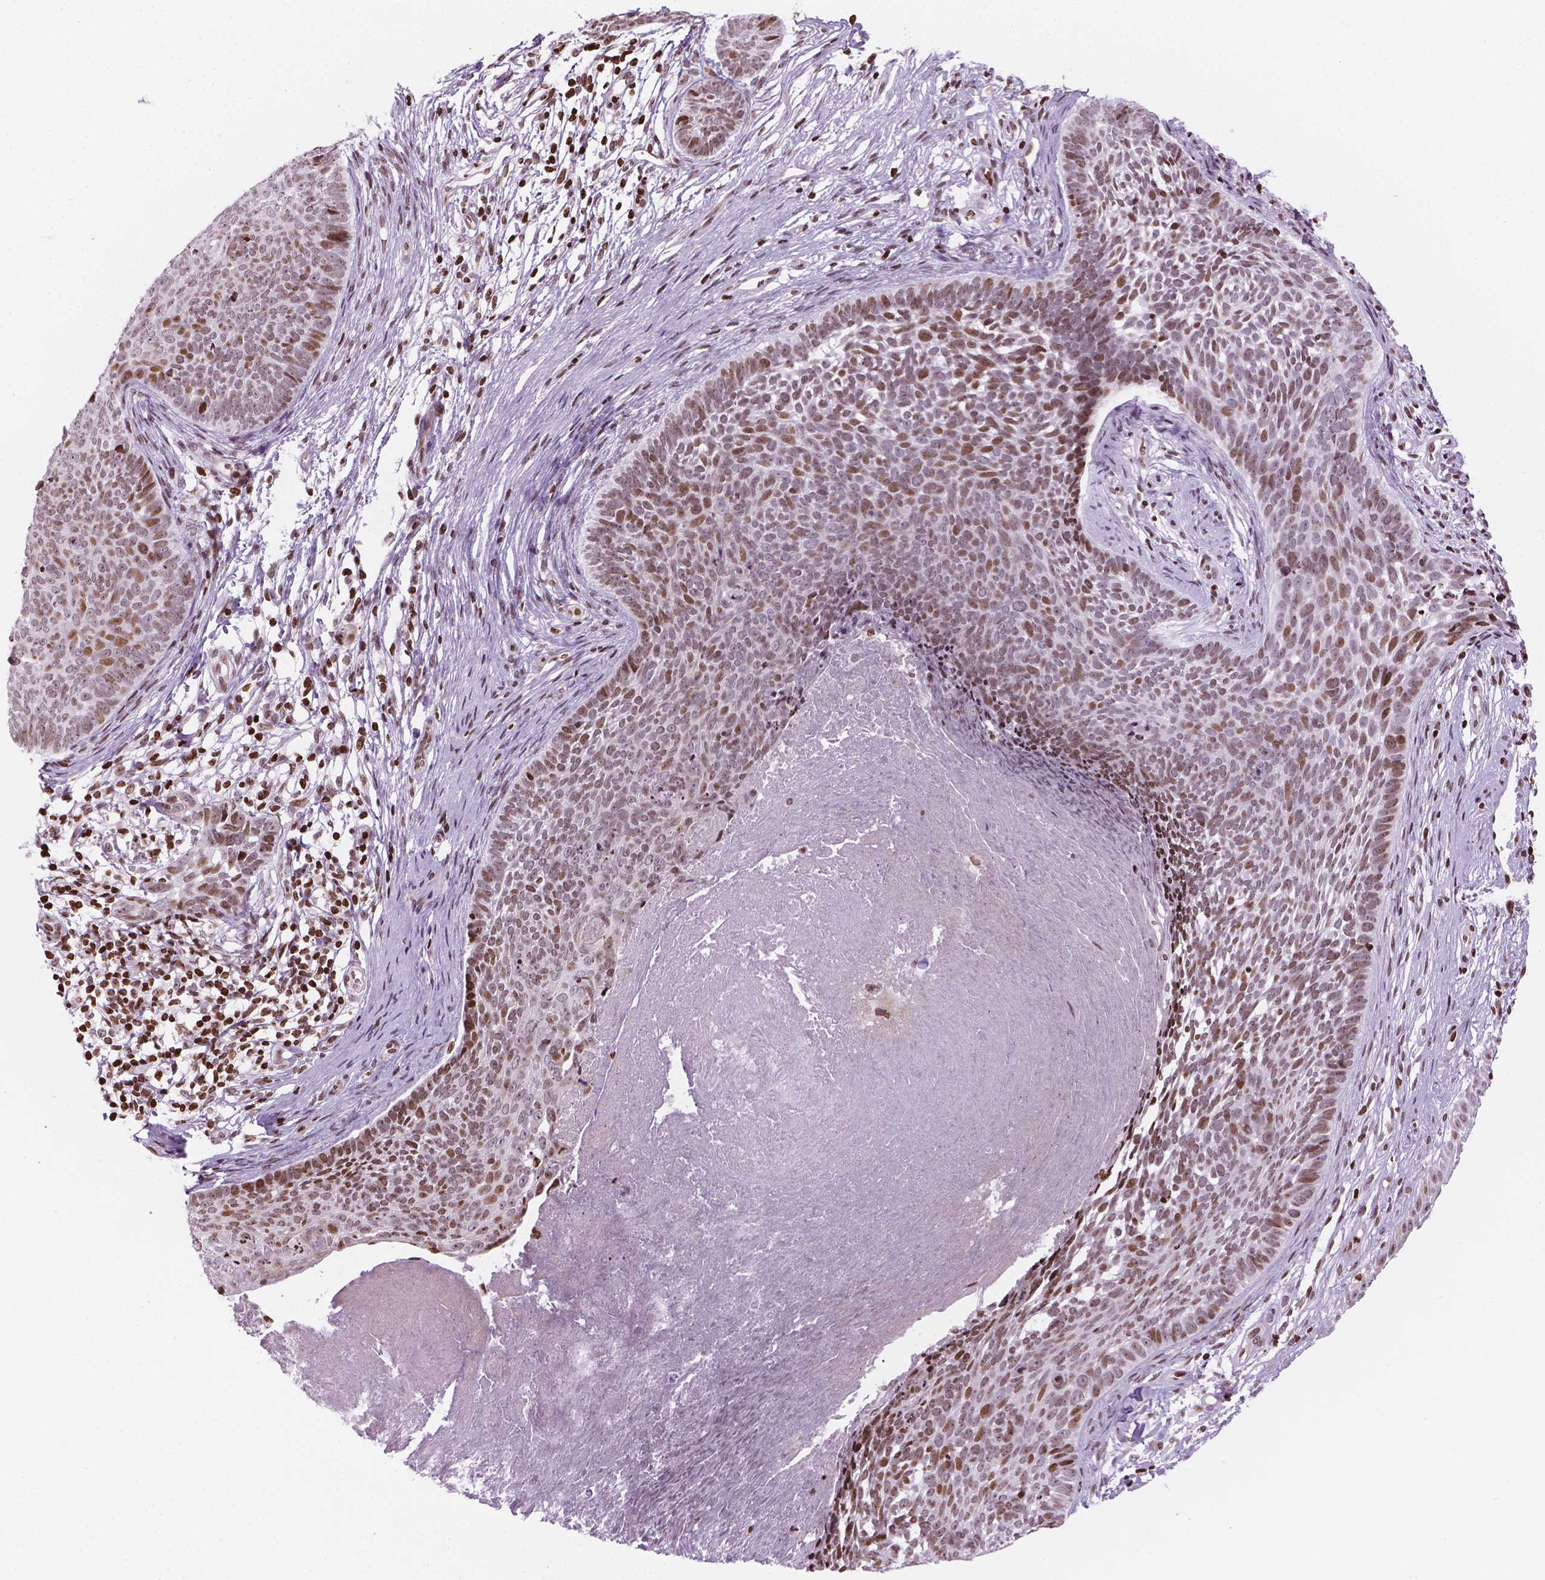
{"staining": {"intensity": "moderate", "quantity": ">75%", "location": "nuclear"}, "tissue": "skin cancer", "cell_type": "Tumor cells", "image_type": "cancer", "snomed": [{"axis": "morphology", "description": "Basal cell carcinoma"}, {"axis": "topography", "description": "Skin"}], "caption": "This is an image of immunohistochemistry (IHC) staining of skin cancer, which shows moderate positivity in the nuclear of tumor cells.", "gene": "PIP4K2A", "patient": {"sex": "male", "age": 85}}